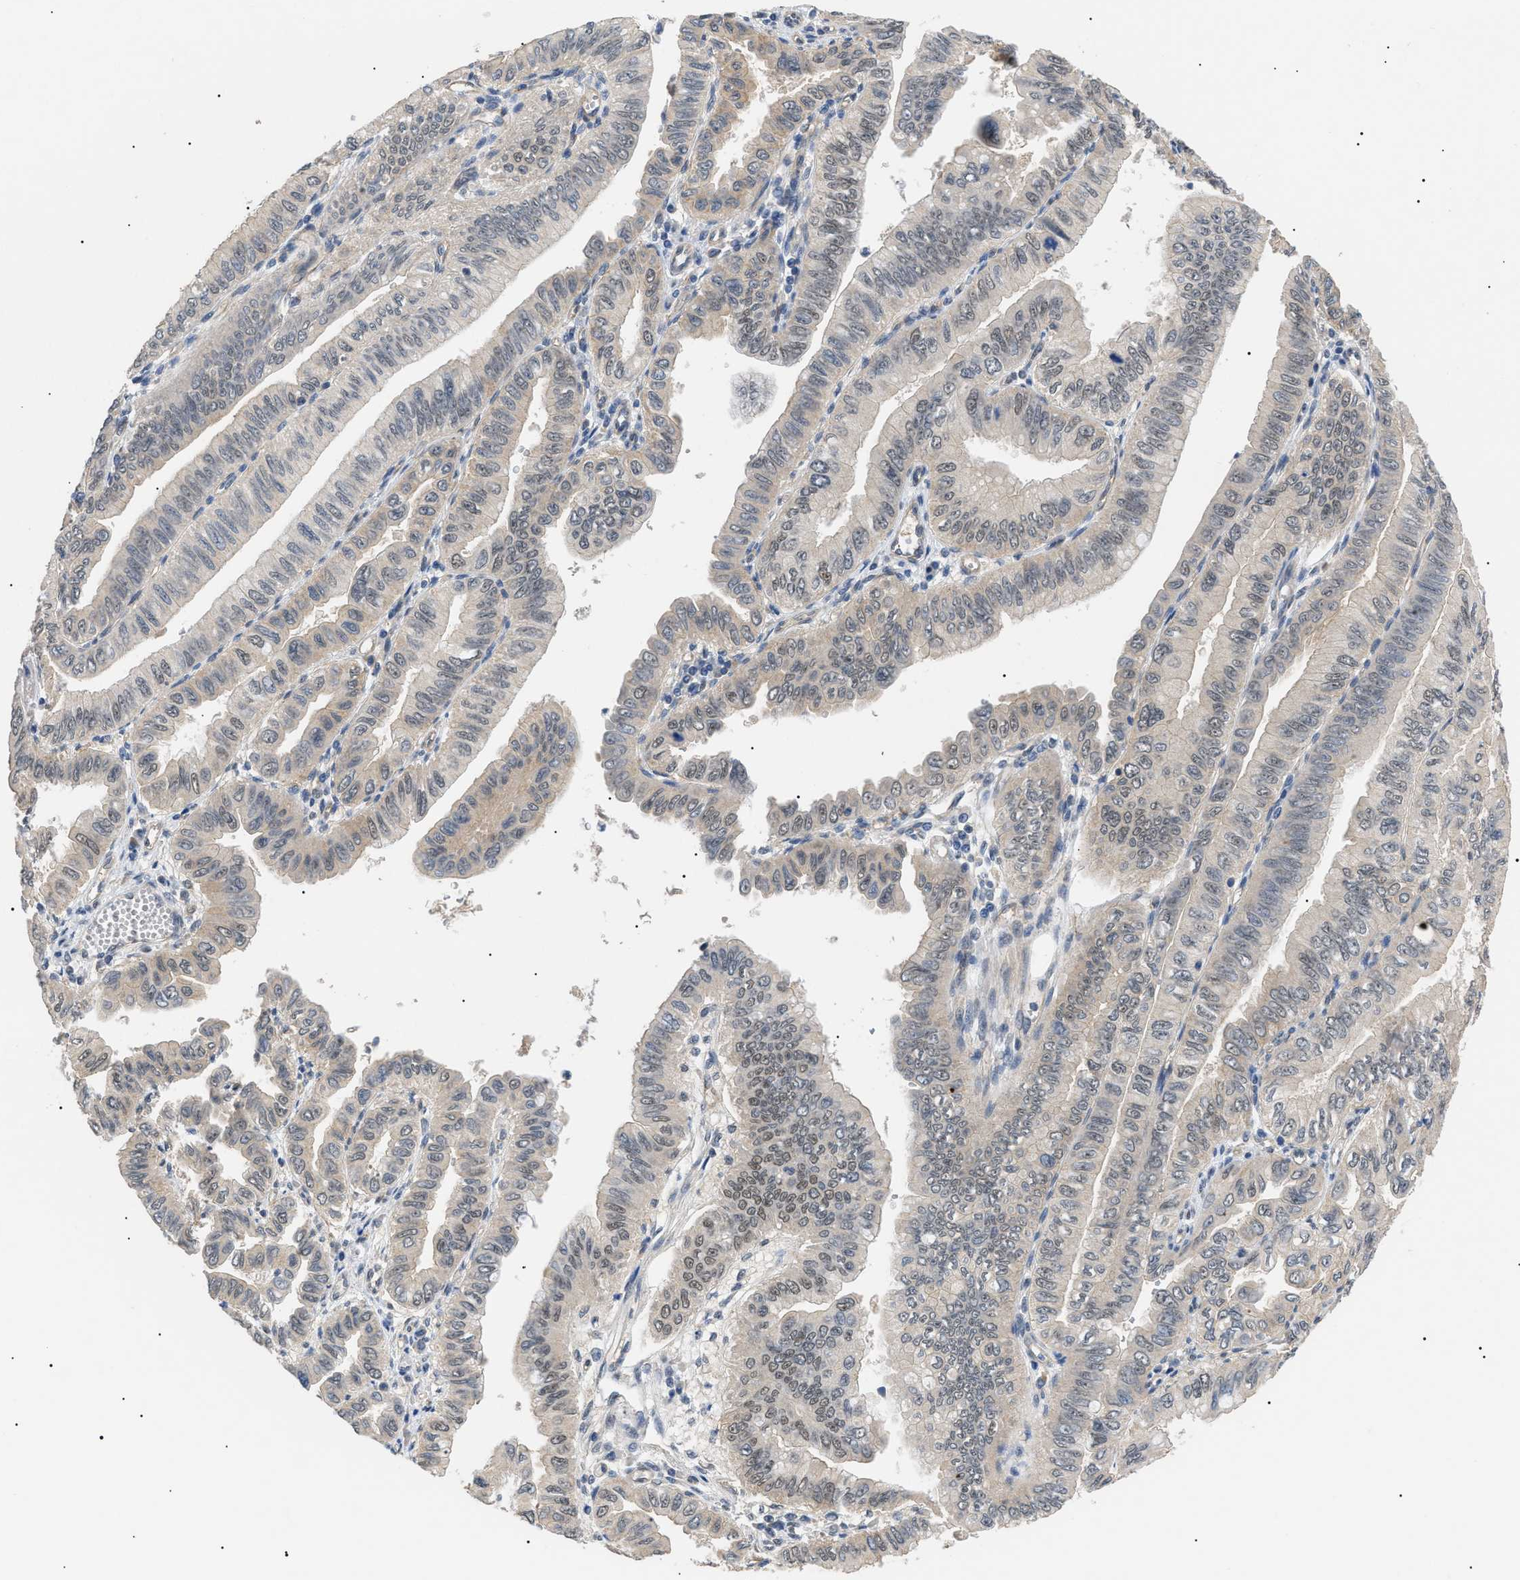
{"staining": {"intensity": "weak", "quantity": "25%-75%", "location": "cytoplasmic/membranous,nuclear"}, "tissue": "pancreatic cancer", "cell_type": "Tumor cells", "image_type": "cancer", "snomed": [{"axis": "morphology", "description": "Normal tissue, NOS"}, {"axis": "topography", "description": "Lymph node"}], "caption": "A histopathology image of human pancreatic cancer stained for a protein demonstrates weak cytoplasmic/membranous and nuclear brown staining in tumor cells. The staining was performed using DAB (3,3'-diaminobenzidine), with brown indicating positive protein expression. Nuclei are stained blue with hematoxylin.", "gene": "CRCP", "patient": {"sex": "male", "age": 50}}